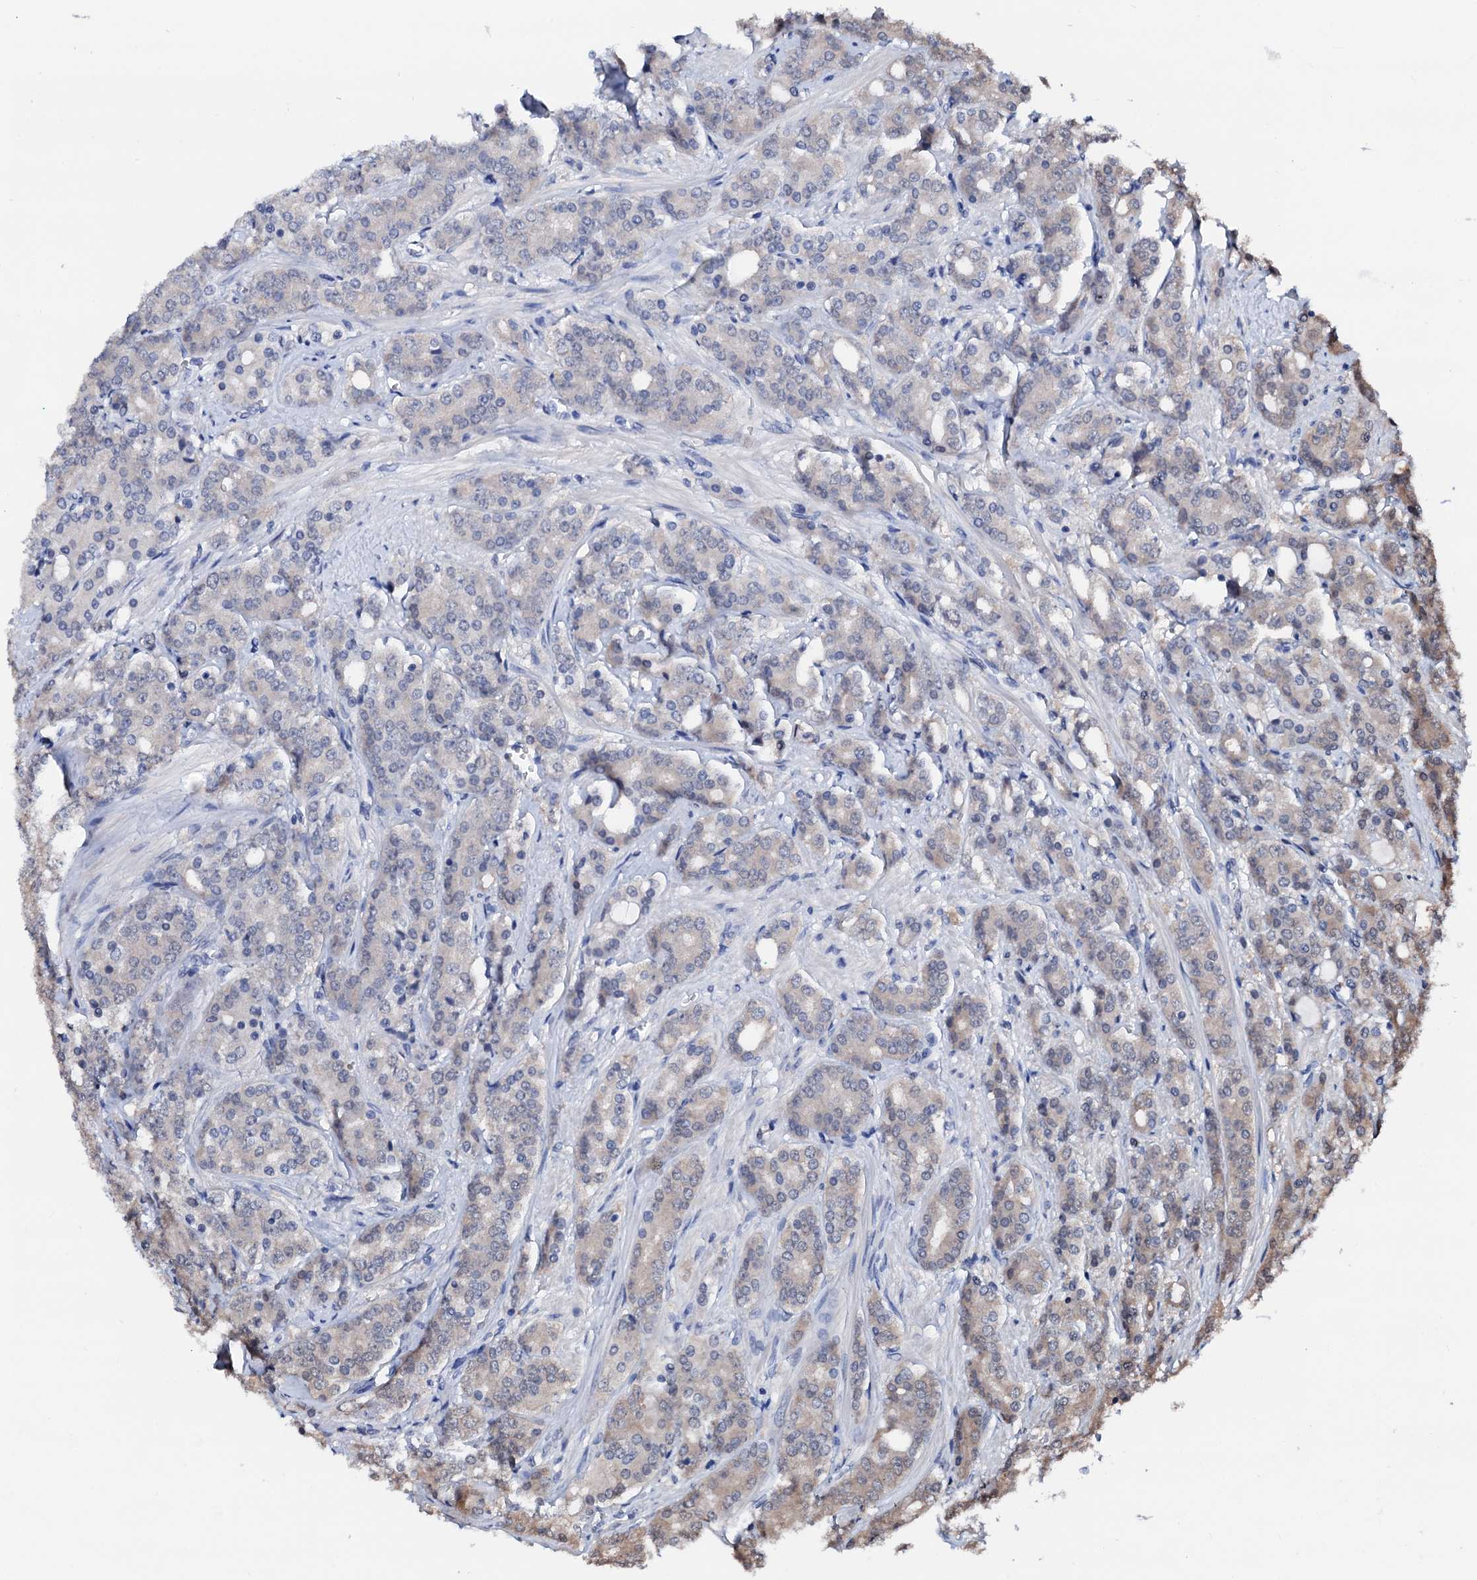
{"staining": {"intensity": "weak", "quantity": "<25%", "location": "cytoplasmic/membranous,nuclear"}, "tissue": "prostate cancer", "cell_type": "Tumor cells", "image_type": "cancer", "snomed": [{"axis": "morphology", "description": "Adenocarcinoma, High grade"}, {"axis": "topography", "description": "Prostate"}], "caption": "Immunohistochemistry (IHC) histopathology image of prostate cancer (high-grade adenocarcinoma) stained for a protein (brown), which displays no positivity in tumor cells.", "gene": "CSN2", "patient": {"sex": "male", "age": 62}}